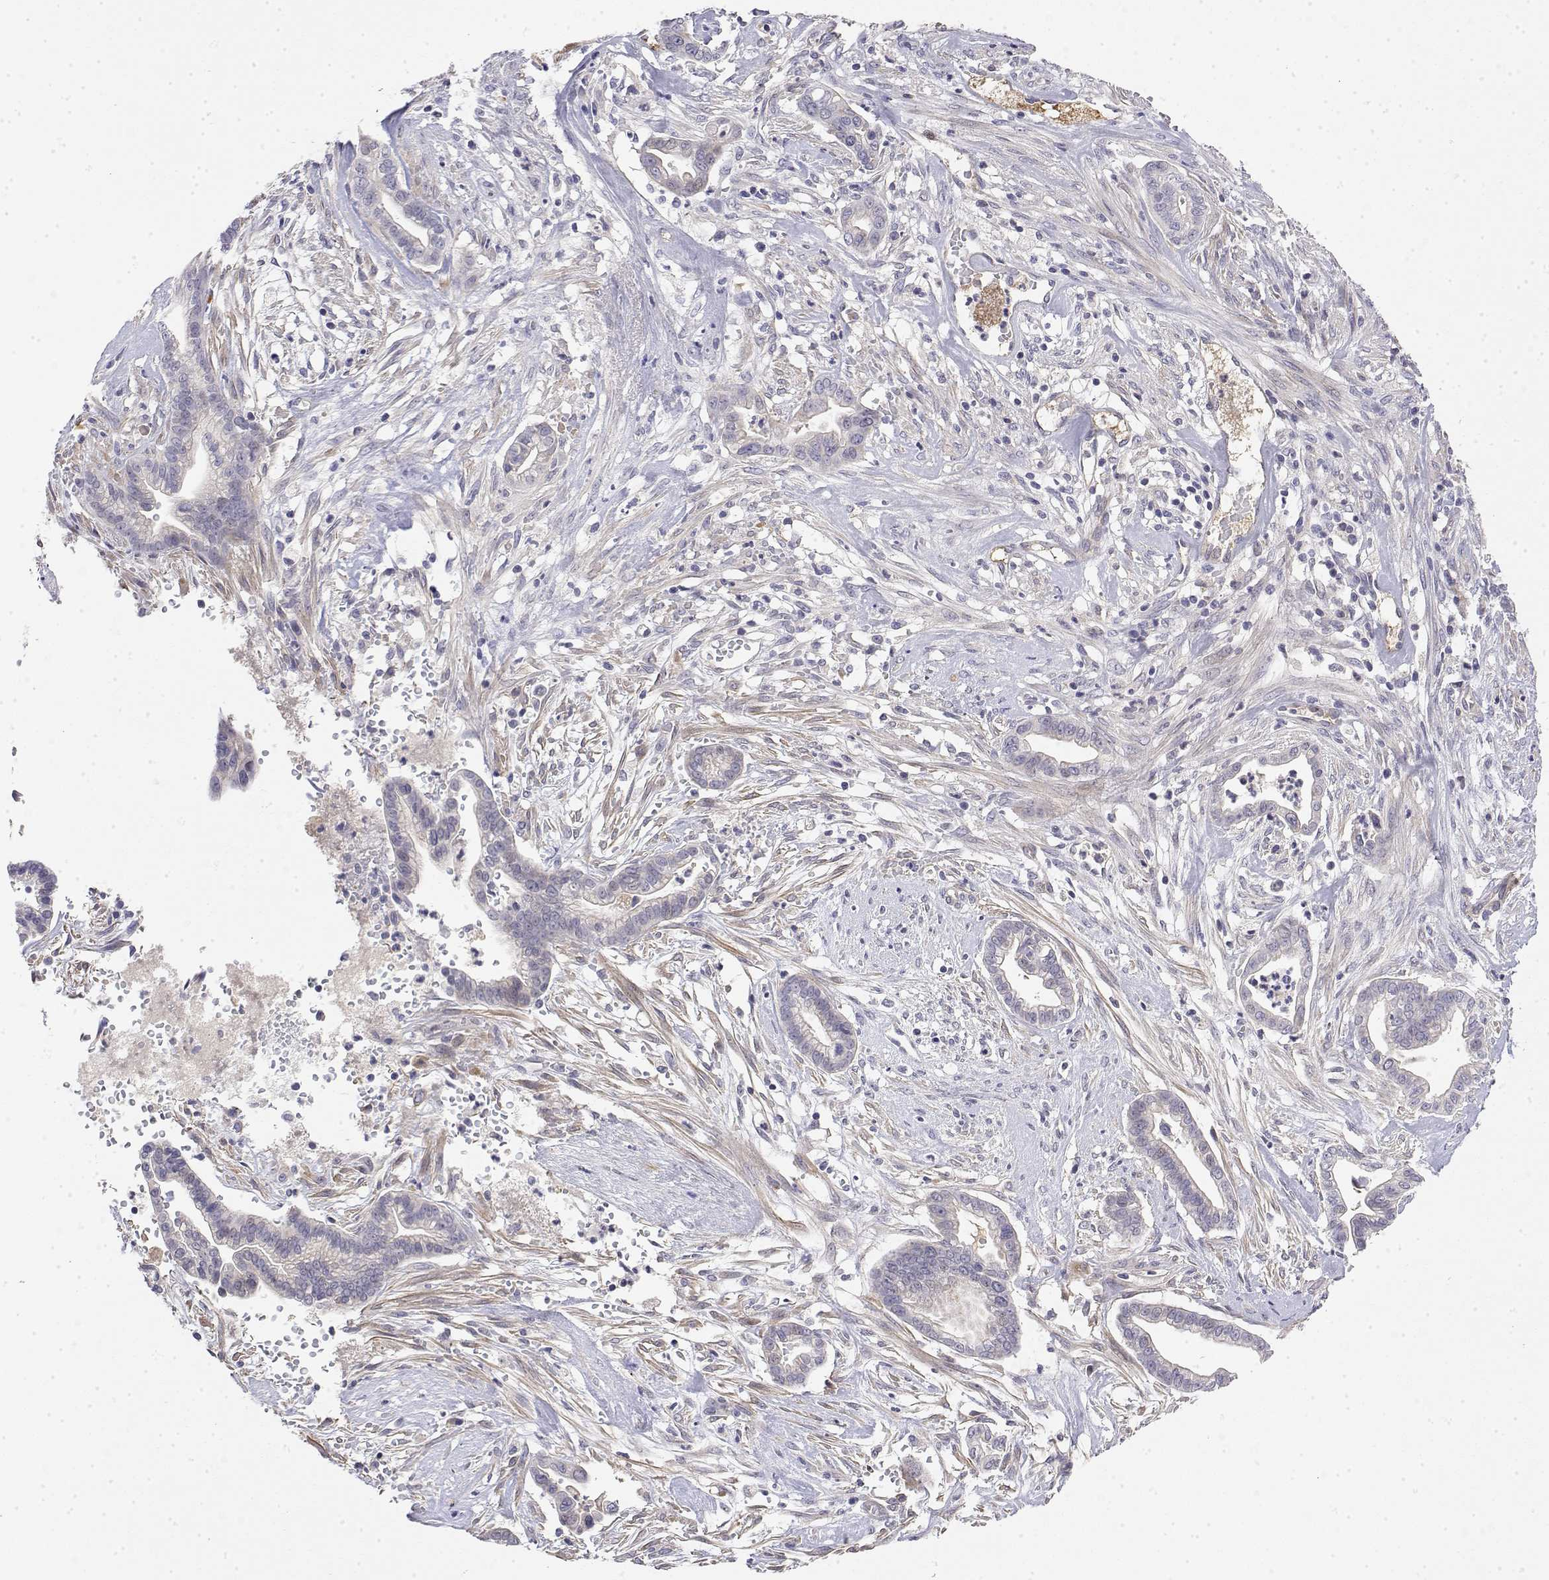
{"staining": {"intensity": "negative", "quantity": "none", "location": "none"}, "tissue": "cervical cancer", "cell_type": "Tumor cells", "image_type": "cancer", "snomed": [{"axis": "morphology", "description": "Adenocarcinoma, NOS"}, {"axis": "topography", "description": "Cervix"}], "caption": "Micrograph shows no protein expression in tumor cells of cervical cancer tissue.", "gene": "GGACT", "patient": {"sex": "female", "age": 62}}